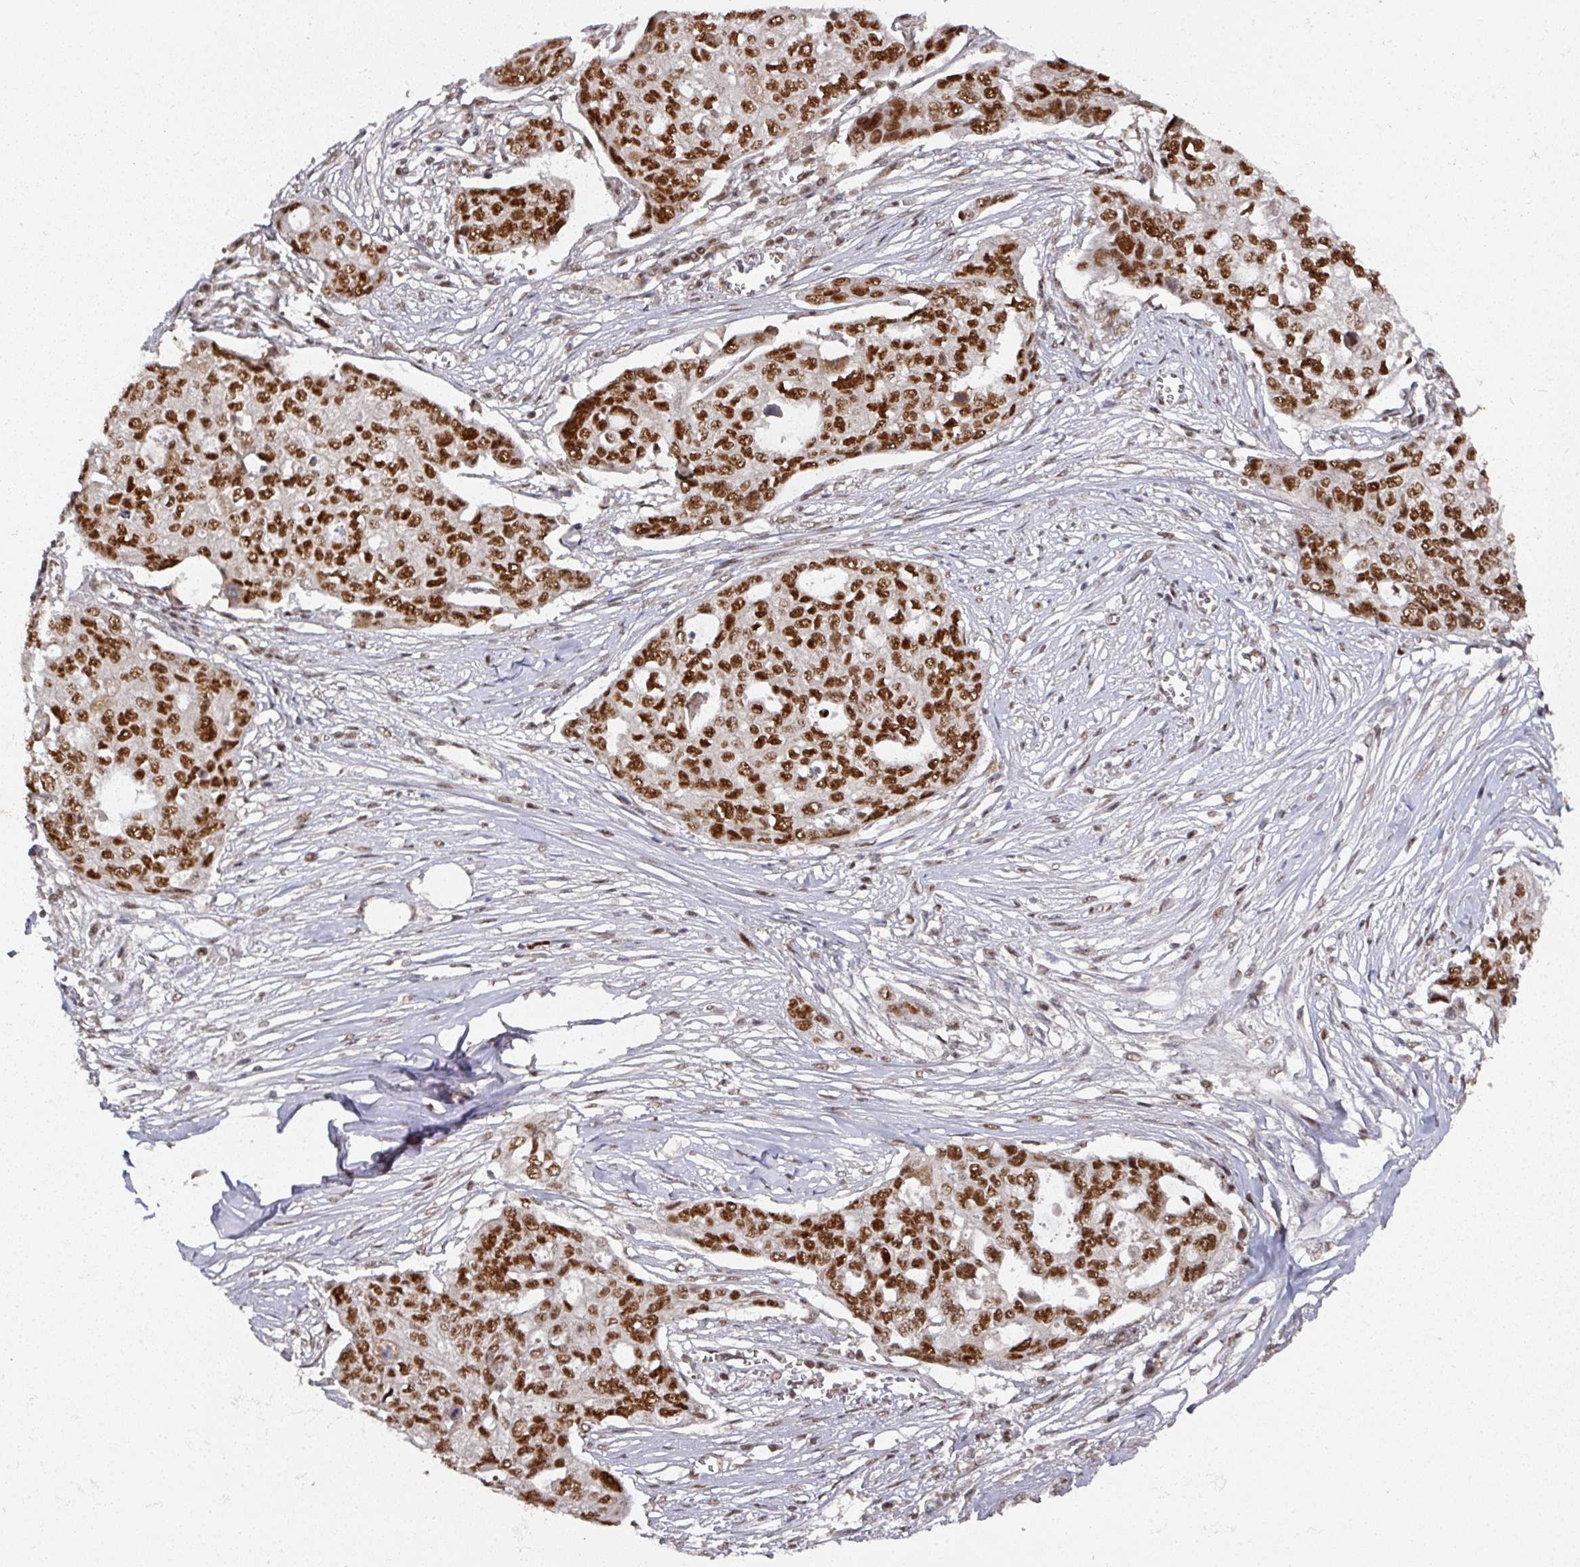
{"staining": {"intensity": "strong", "quantity": ">75%", "location": "nuclear"}, "tissue": "ovarian cancer", "cell_type": "Tumor cells", "image_type": "cancer", "snomed": [{"axis": "morphology", "description": "Carcinoma, endometroid"}, {"axis": "topography", "description": "Ovary"}], "caption": "Tumor cells reveal strong nuclear positivity in about >75% of cells in ovarian cancer.", "gene": "MEPCE", "patient": {"sex": "female", "age": 70}}